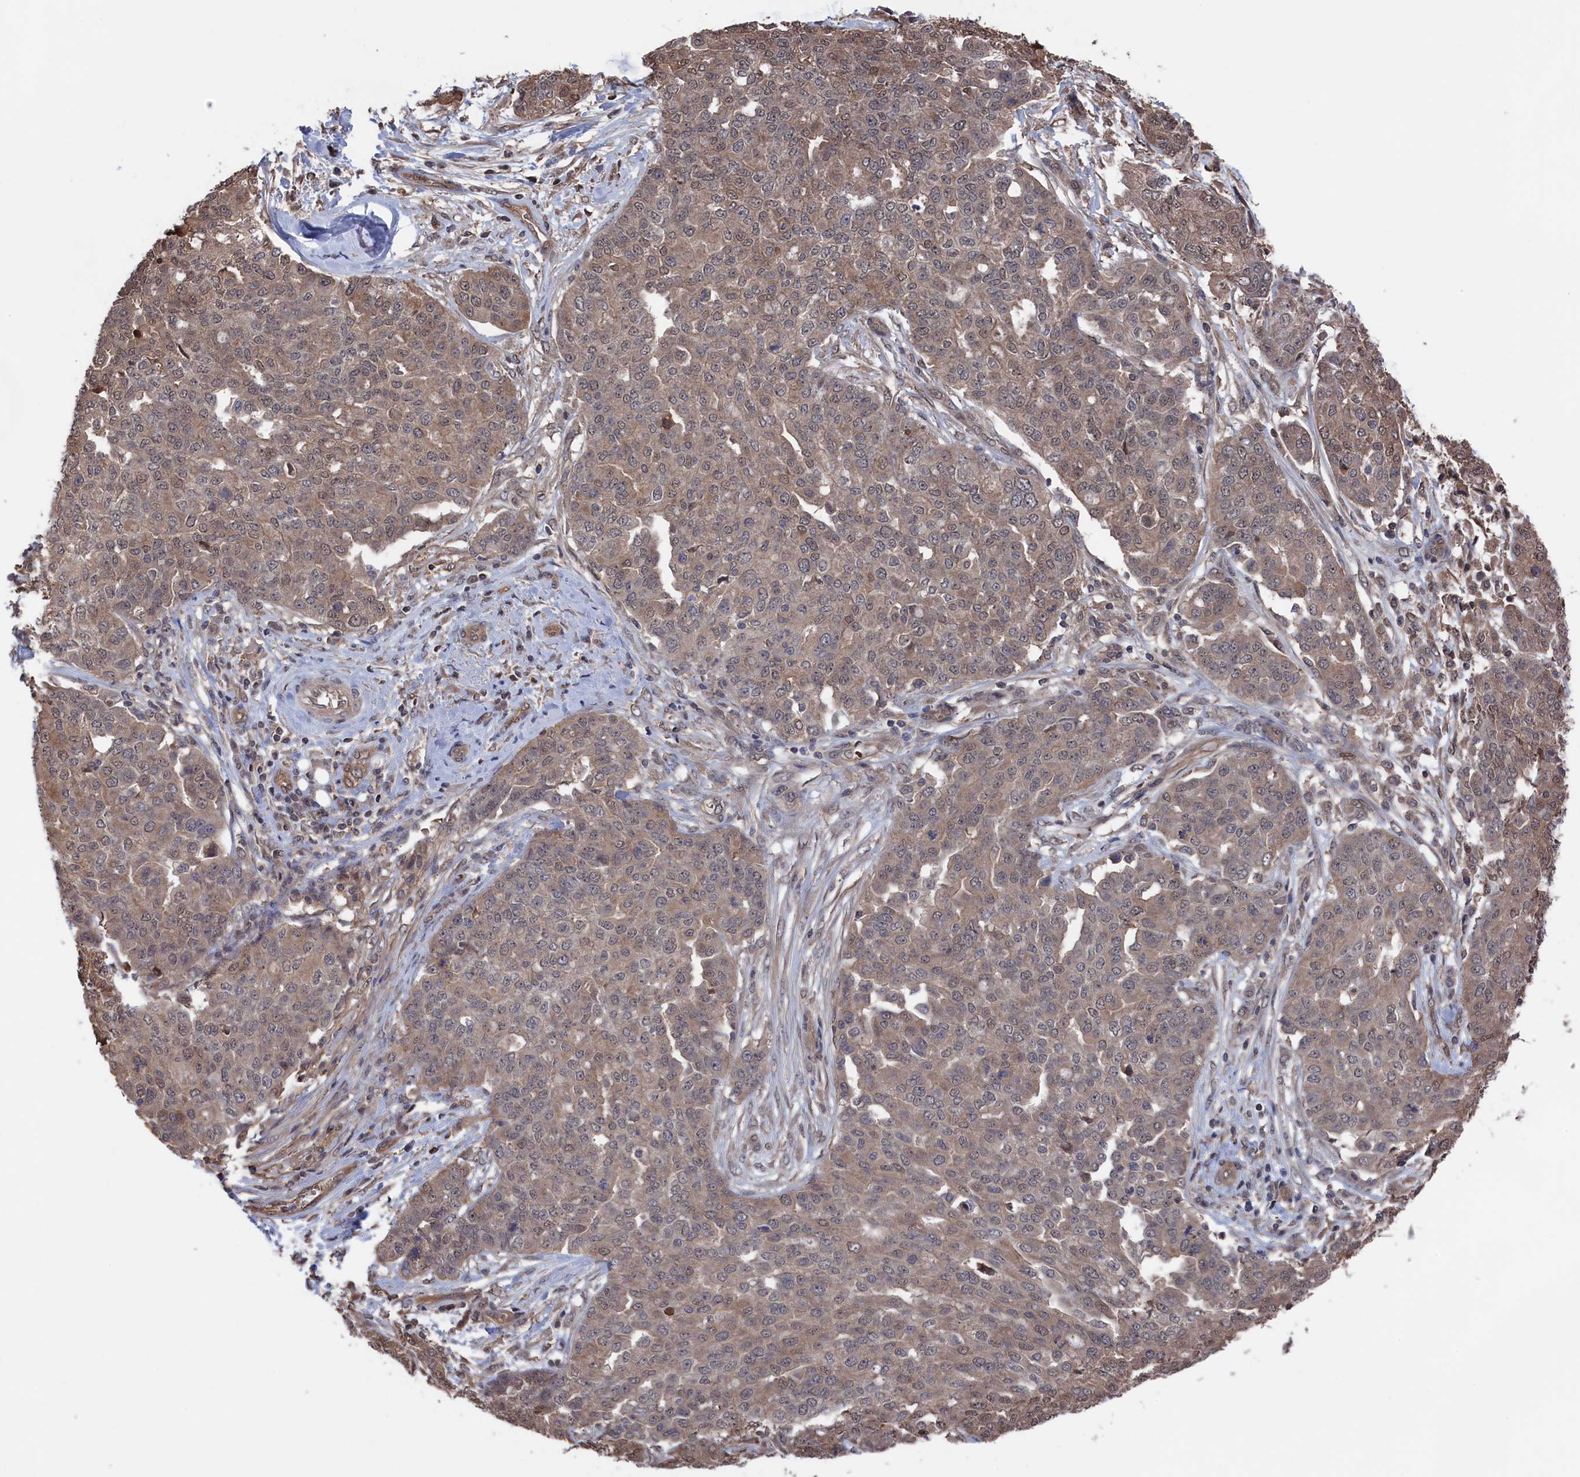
{"staining": {"intensity": "weak", "quantity": ">75%", "location": "cytoplasmic/membranous,nuclear"}, "tissue": "ovarian cancer", "cell_type": "Tumor cells", "image_type": "cancer", "snomed": [{"axis": "morphology", "description": "Cystadenocarcinoma, serous, NOS"}, {"axis": "topography", "description": "Soft tissue"}, {"axis": "topography", "description": "Ovary"}], "caption": "This is an image of immunohistochemistry (IHC) staining of ovarian cancer, which shows weak staining in the cytoplasmic/membranous and nuclear of tumor cells.", "gene": "NUTF2", "patient": {"sex": "female", "age": 57}}